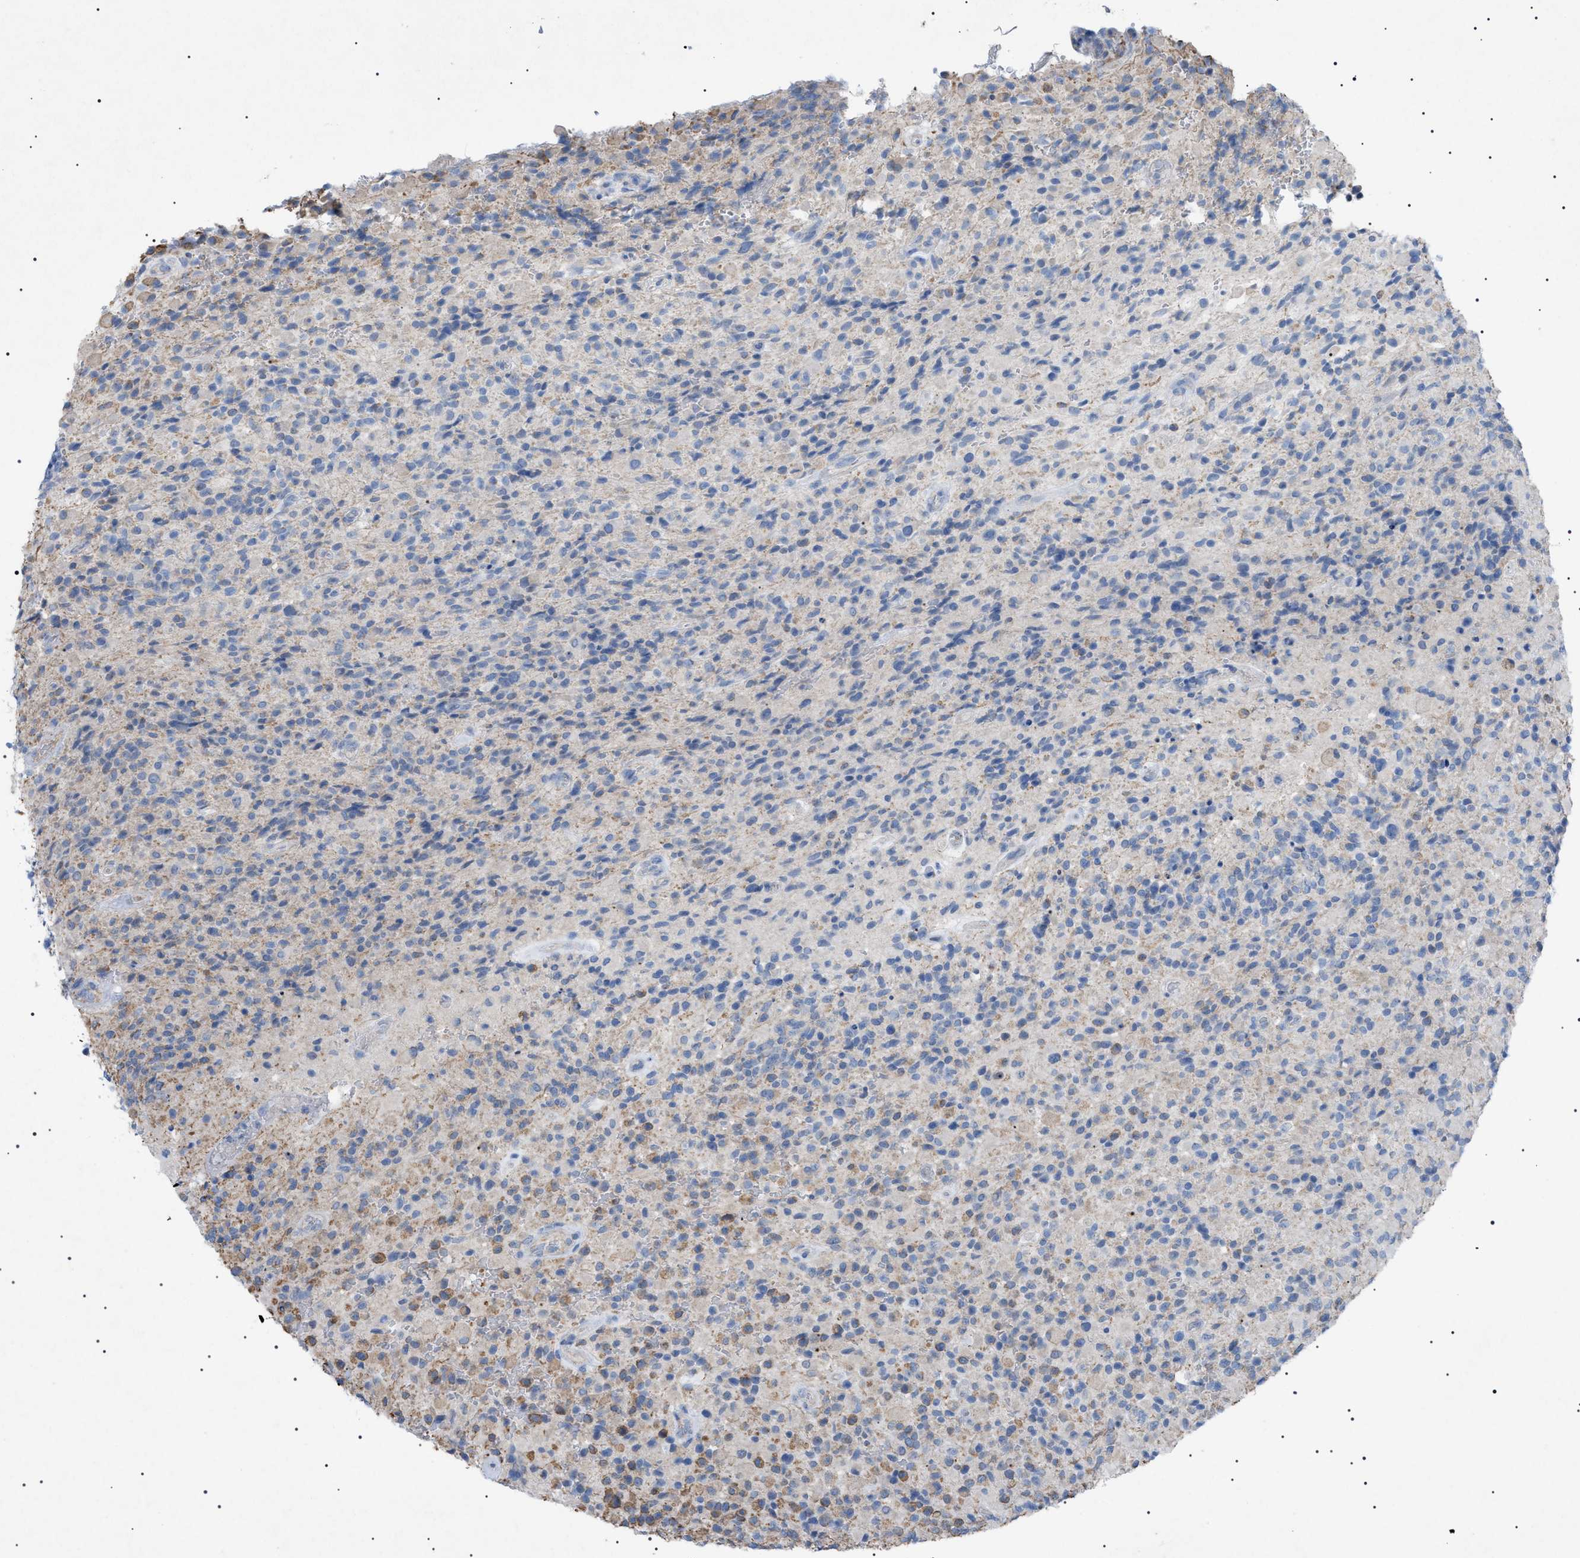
{"staining": {"intensity": "moderate", "quantity": "25%-75%", "location": "cytoplasmic/membranous"}, "tissue": "glioma", "cell_type": "Tumor cells", "image_type": "cancer", "snomed": [{"axis": "morphology", "description": "Glioma, malignant, High grade"}, {"axis": "topography", "description": "Brain"}], "caption": "Tumor cells exhibit medium levels of moderate cytoplasmic/membranous positivity in about 25%-75% of cells in human glioma.", "gene": "ADAMTS1", "patient": {"sex": "male", "age": 71}}